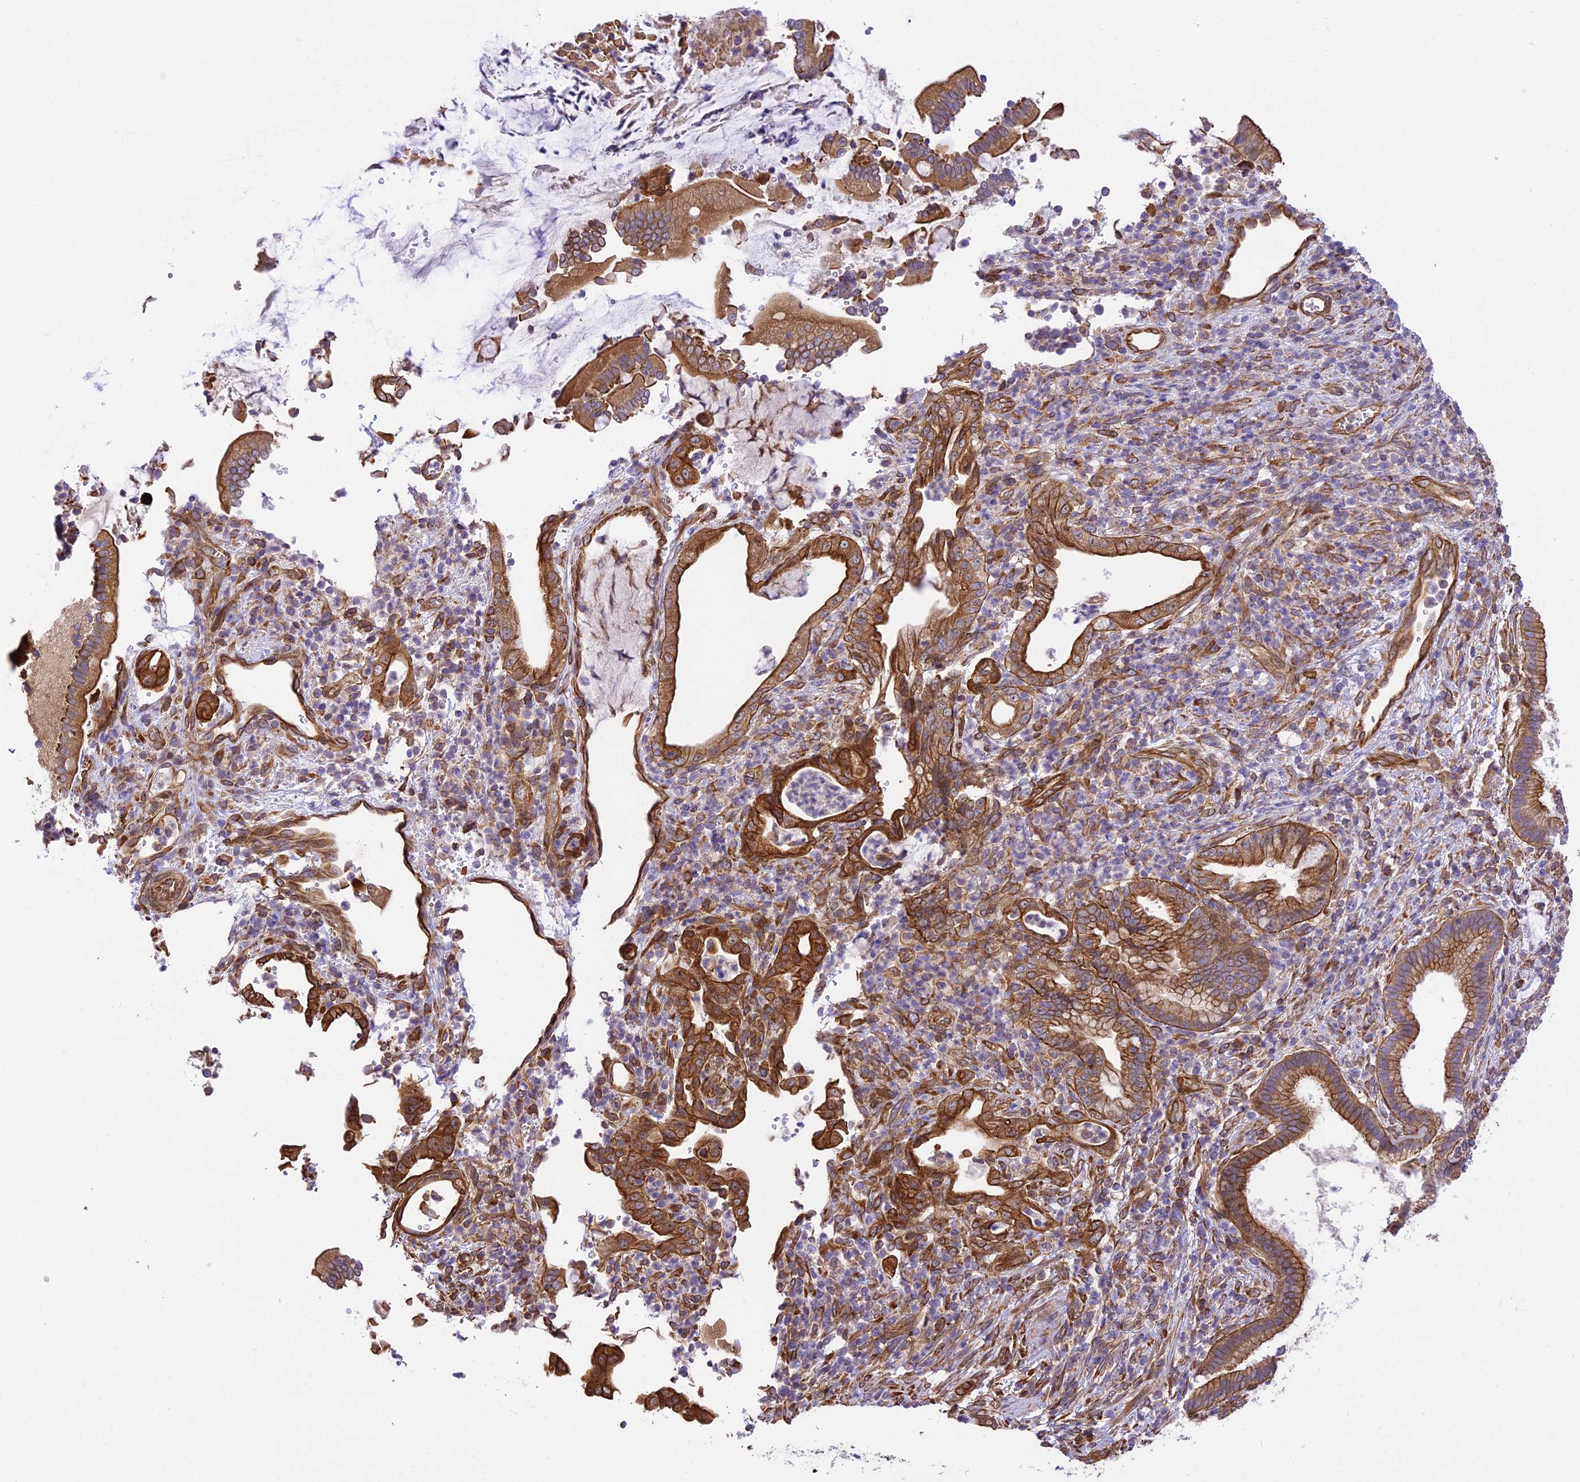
{"staining": {"intensity": "strong", "quantity": ">75%", "location": "cytoplasmic/membranous"}, "tissue": "pancreatic cancer", "cell_type": "Tumor cells", "image_type": "cancer", "snomed": [{"axis": "morphology", "description": "Normal tissue, NOS"}, {"axis": "morphology", "description": "Adenocarcinoma, NOS"}, {"axis": "topography", "description": "Pancreas"}], "caption": "Immunohistochemistry histopathology image of neoplastic tissue: human pancreatic cancer (adenocarcinoma) stained using IHC exhibits high levels of strong protein expression localized specifically in the cytoplasmic/membranous of tumor cells, appearing as a cytoplasmic/membranous brown color.", "gene": "EXOC3L4", "patient": {"sex": "female", "age": 55}}